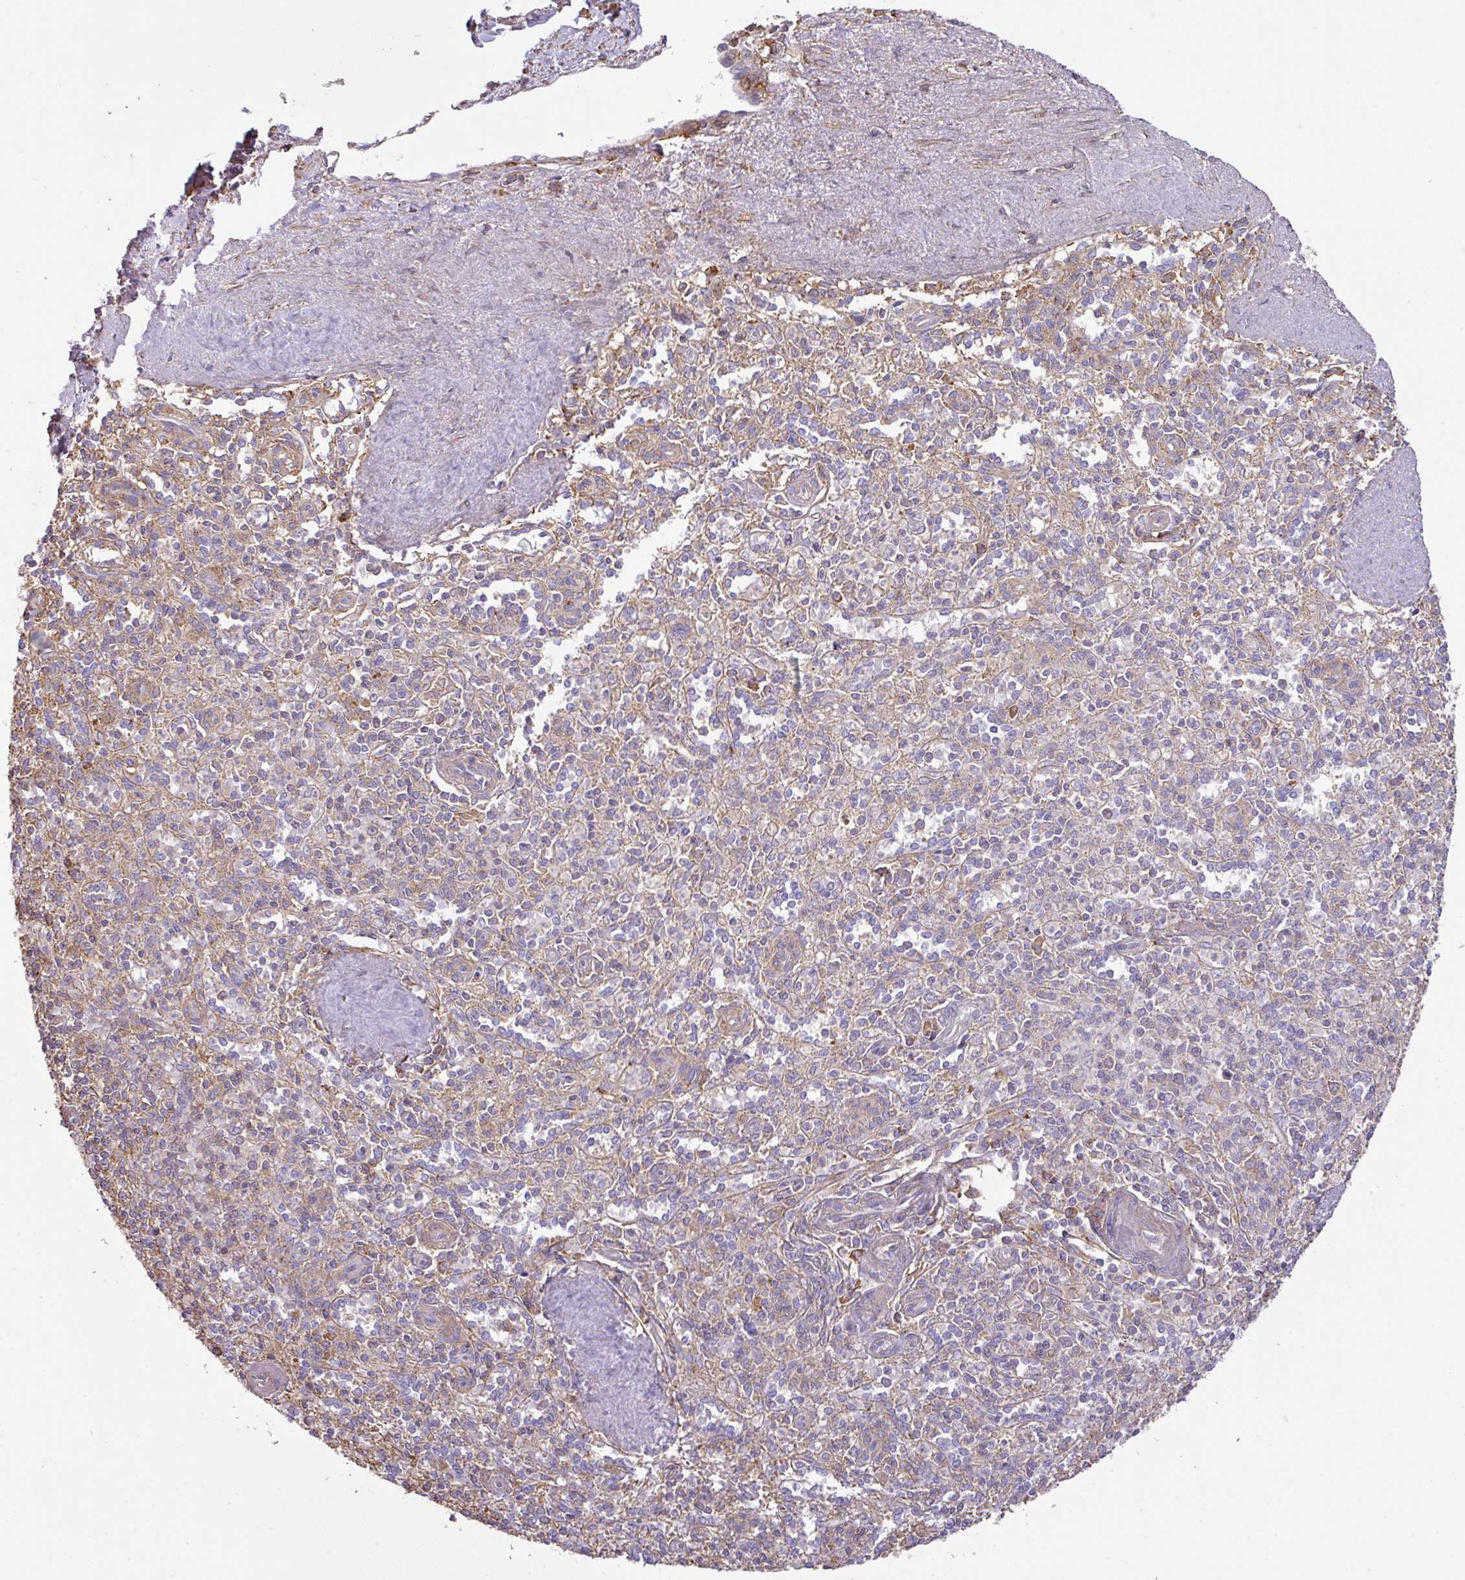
{"staining": {"intensity": "weak", "quantity": "25%-75%", "location": "cytoplasmic/membranous"}, "tissue": "spleen", "cell_type": "Cells in red pulp", "image_type": "normal", "snomed": [{"axis": "morphology", "description": "Normal tissue, NOS"}, {"axis": "topography", "description": "Spleen"}], "caption": "Protein staining of benign spleen shows weak cytoplasmic/membranous positivity in about 25%-75% of cells in red pulp. The staining was performed using DAB, with brown indicating positive protein expression. Nuclei are stained blue with hematoxylin.", "gene": "LRRC41", "patient": {"sex": "female", "age": 70}}